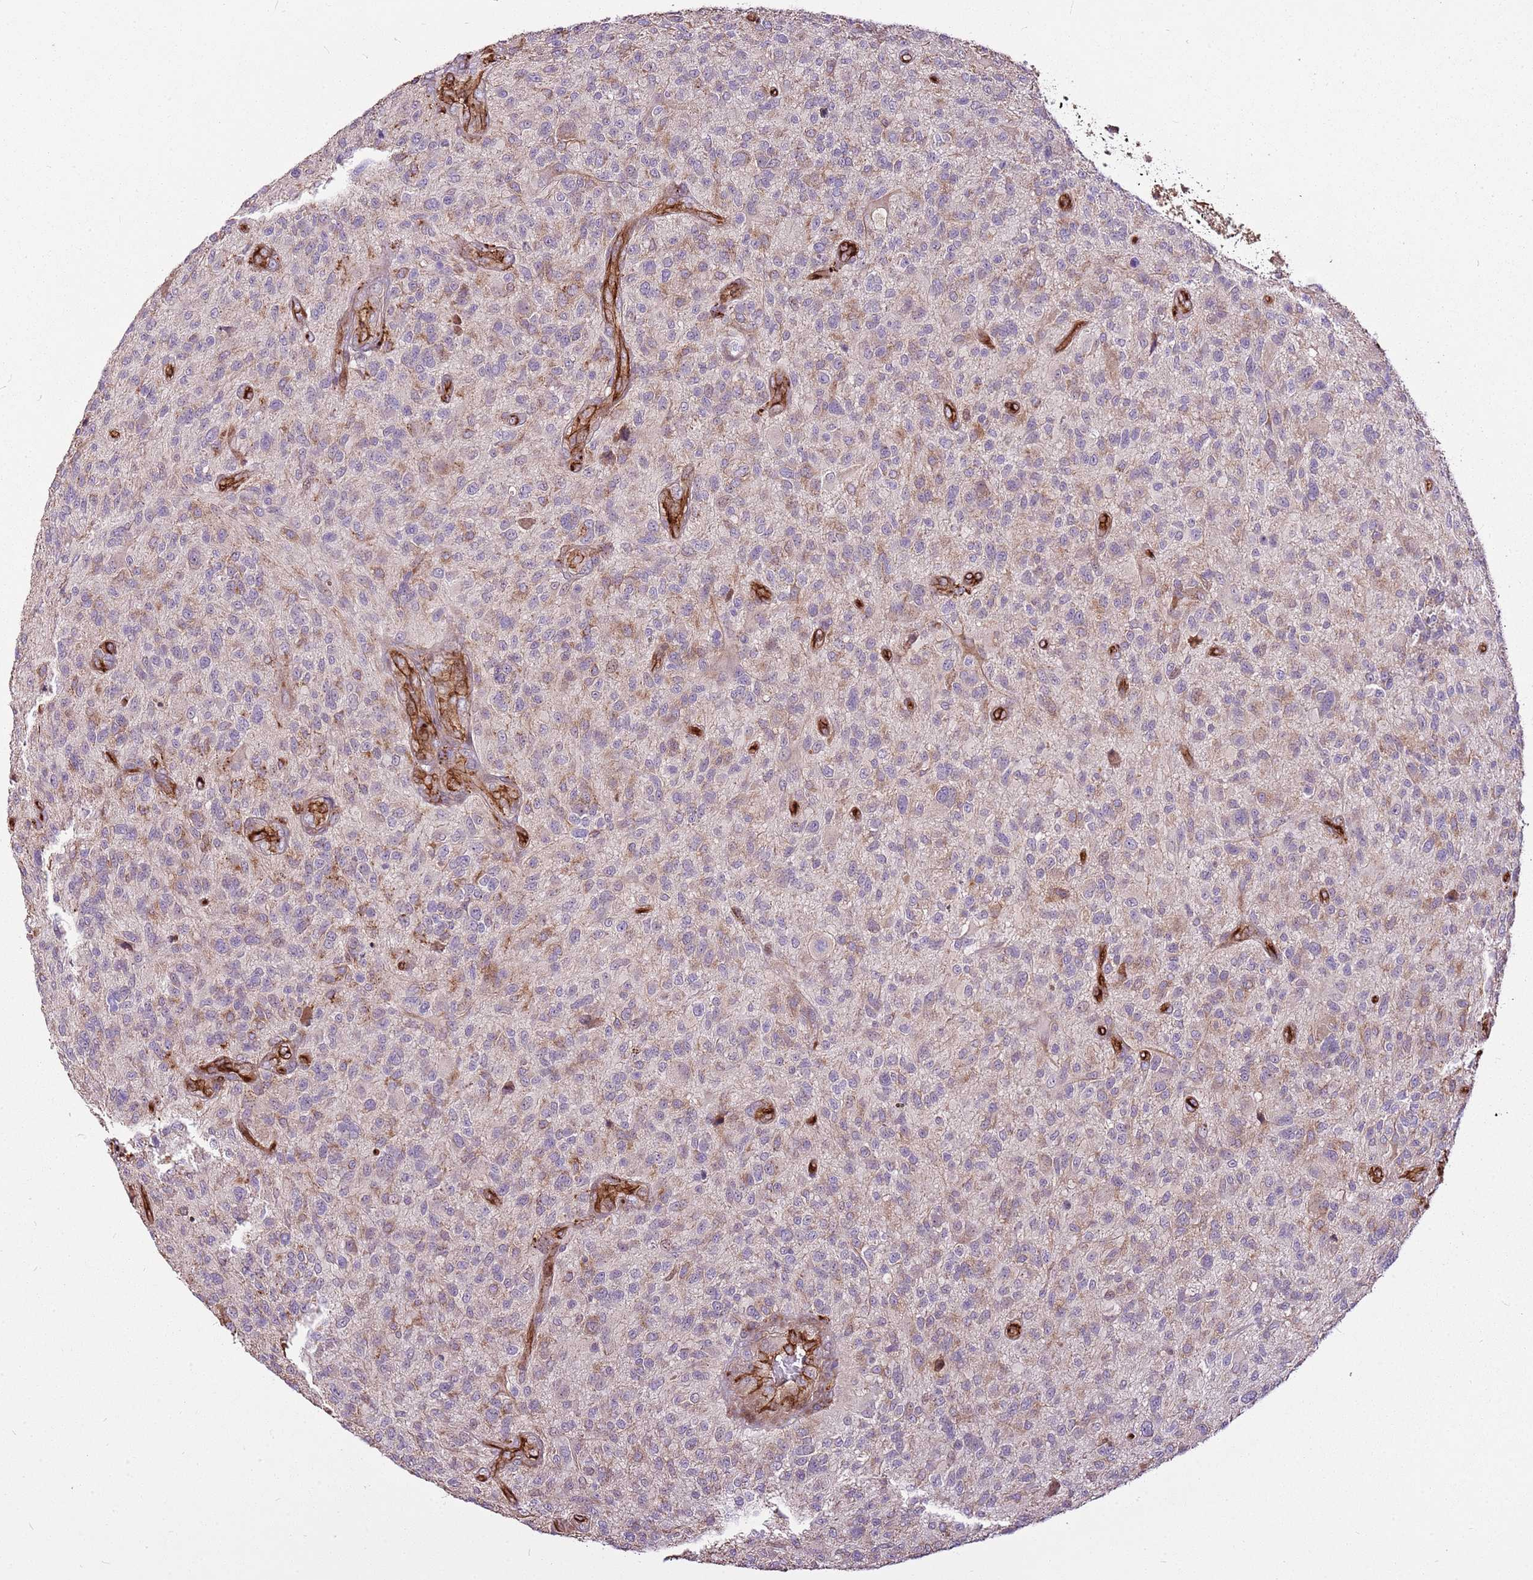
{"staining": {"intensity": "weak", "quantity": "25%-75%", "location": "cytoplasmic/membranous"}, "tissue": "glioma", "cell_type": "Tumor cells", "image_type": "cancer", "snomed": [{"axis": "morphology", "description": "Glioma, malignant, High grade"}, {"axis": "topography", "description": "Brain"}], "caption": "This photomicrograph shows IHC staining of glioma, with low weak cytoplasmic/membranous staining in approximately 25%-75% of tumor cells.", "gene": "ZNF827", "patient": {"sex": "male", "age": 47}}